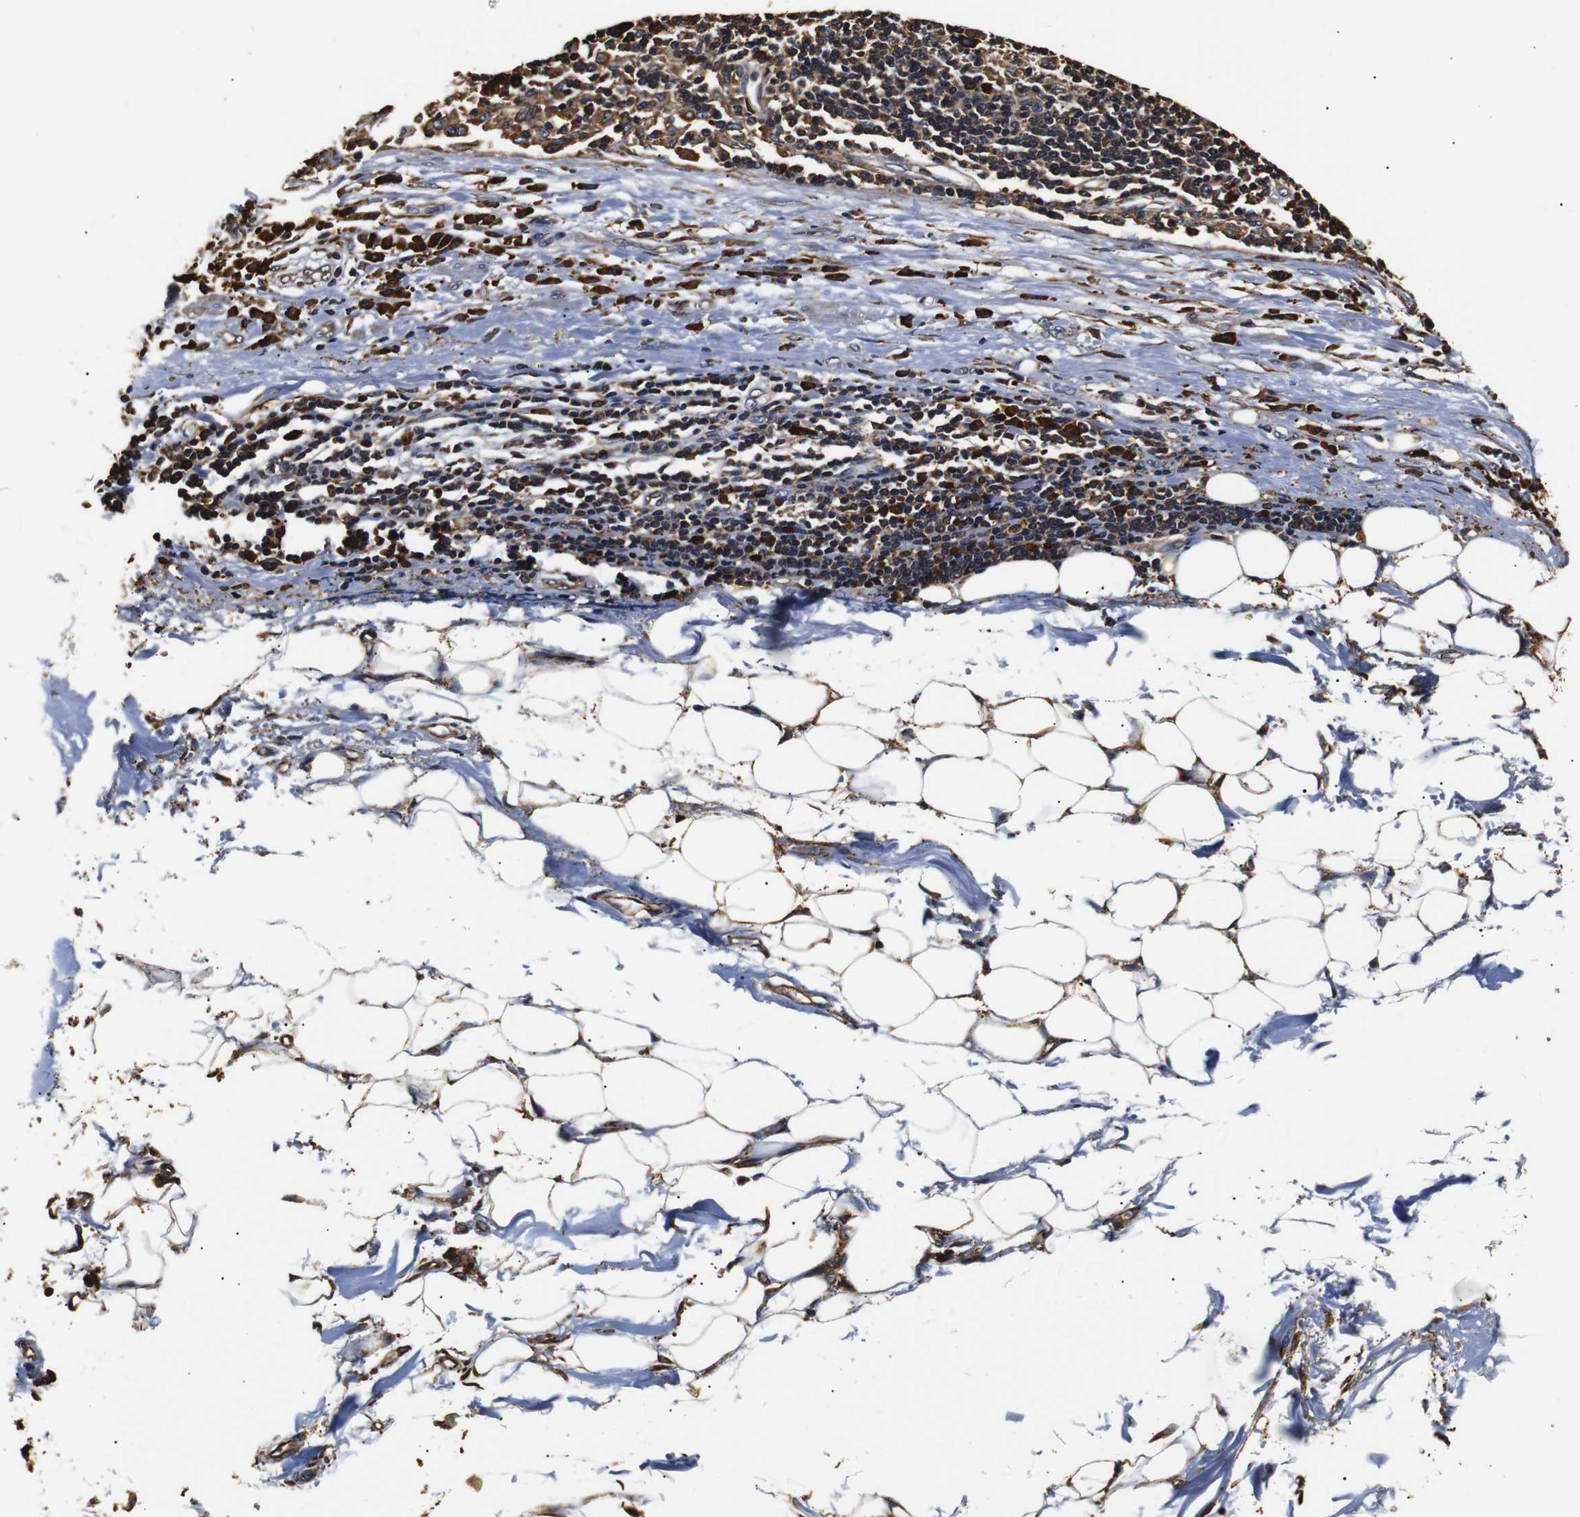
{"staining": {"intensity": "moderate", "quantity": ">75%", "location": "cytoplasmic/membranous"}, "tissue": "adipose tissue", "cell_type": "Adipocytes", "image_type": "normal", "snomed": [{"axis": "morphology", "description": "Normal tissue, NOS"}, {"axis": "morphology", "description": "Adenocarcinoma, NOS"}, {"axis": "topography", "description": "Esophagus"}], "caption": "This image exhibits immunohistochemistry (IHC) staining of benign adipose tissue, with medium moderate cytoplasmic/membranous positivity in about >75% of adipocytes.", "gene": "HHIP", "patient": {"sex": "male", "age": 62}}